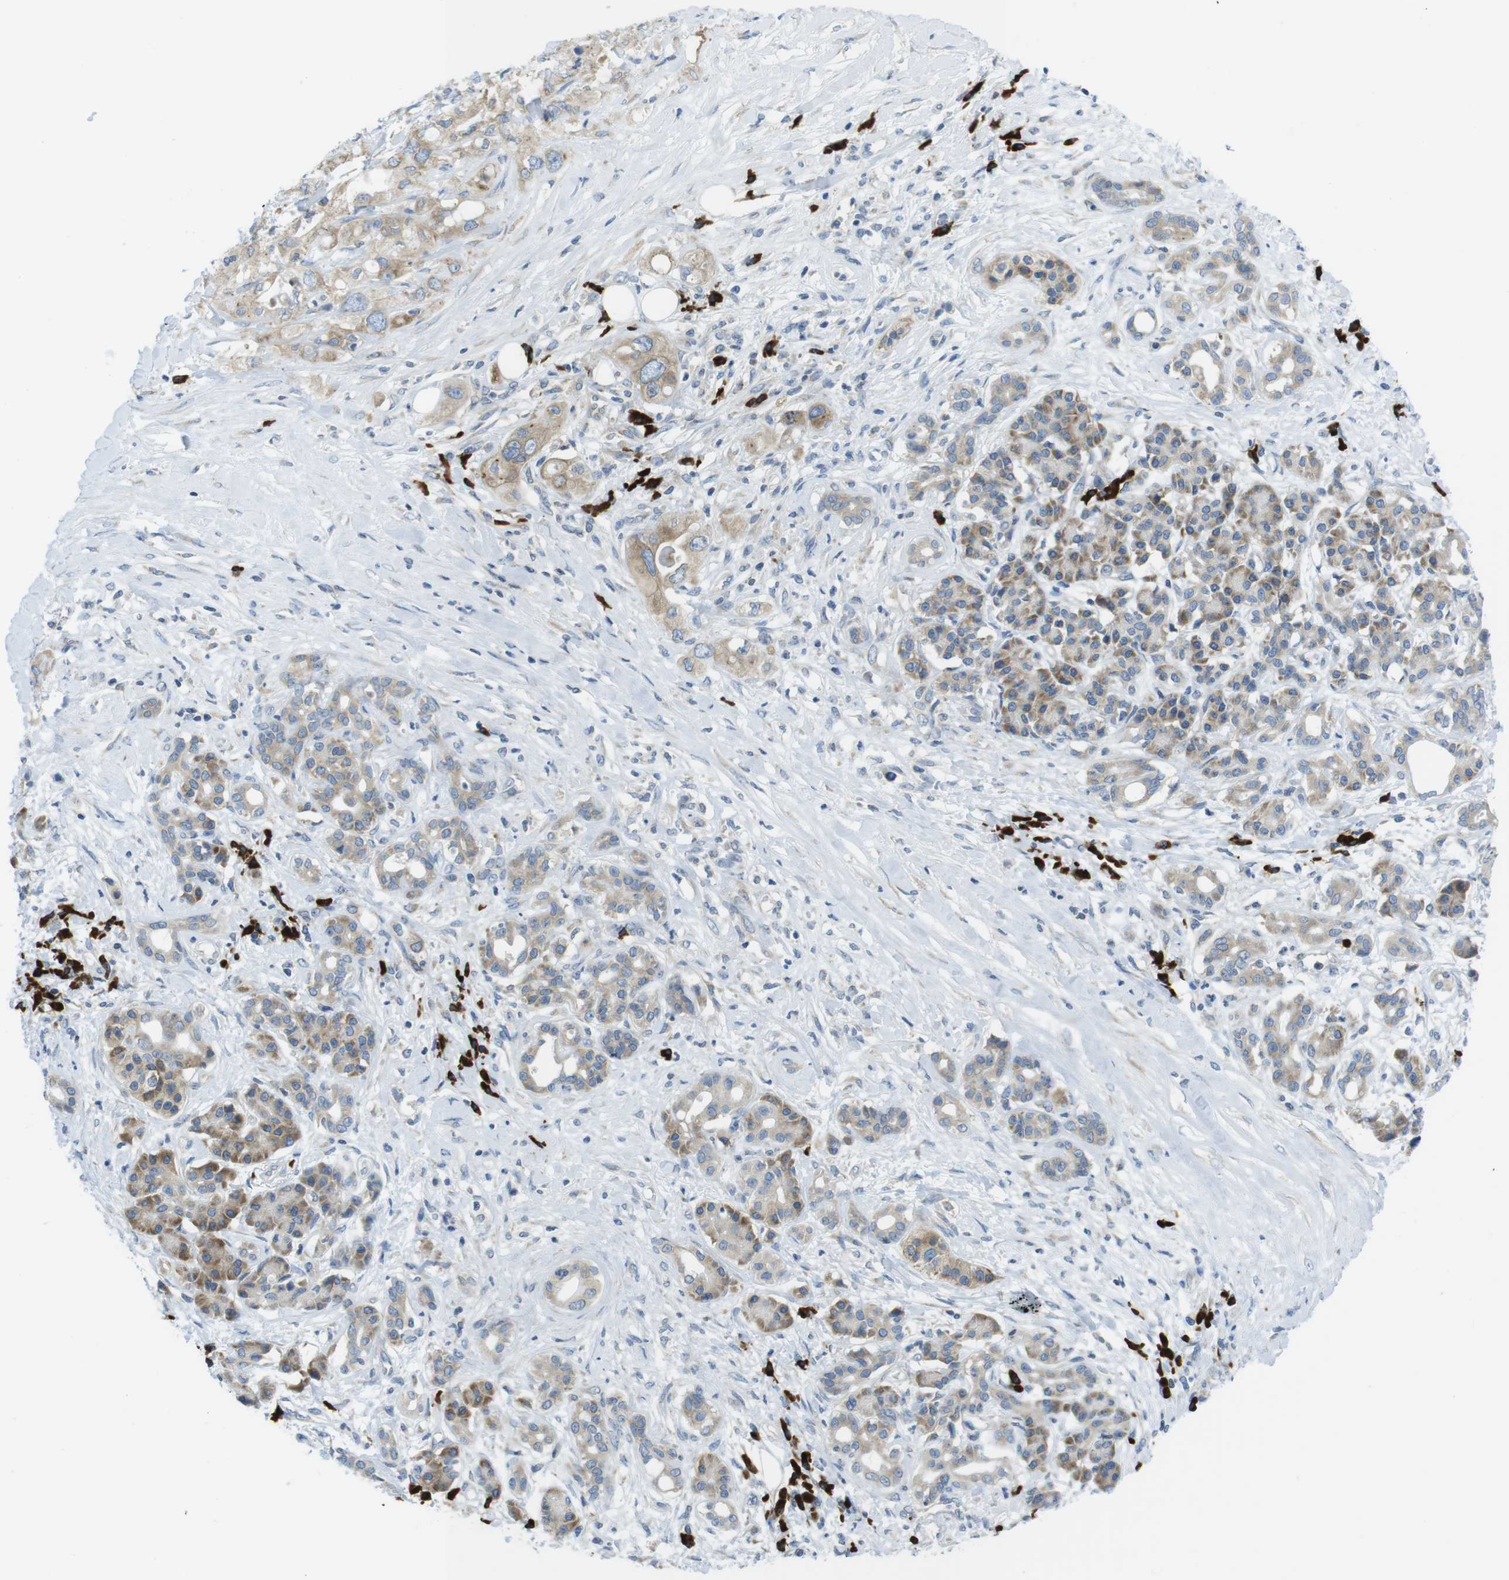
{"staining": {"intensity": "weak", "quantity": ">75%", "location": "cytoplasmic/membranous"}, "tissue": "pancreatic cancer", "cell_type": "Tumor cells", "image_type": "cancer", "snomed": [{"axis": "morphology", "description": "Adenocarcinoma, NOS"}, {"axis": "topography", "description": "Pancreas"}], "caption": "Adenocarcinoma (pancreatic) was stained to show a protein in brown. There is low levels of weak cytoplasmic/membranous expression in about >75% of tumor cells. The staining was performed using DAB (3,3'-diaminobenzidine), with brown indicating positive protein expression. Nuclei are stained blue with hematoxylin.", "gene": "CLPTM1L", "patient": {"sex": "female", "age": 56}}